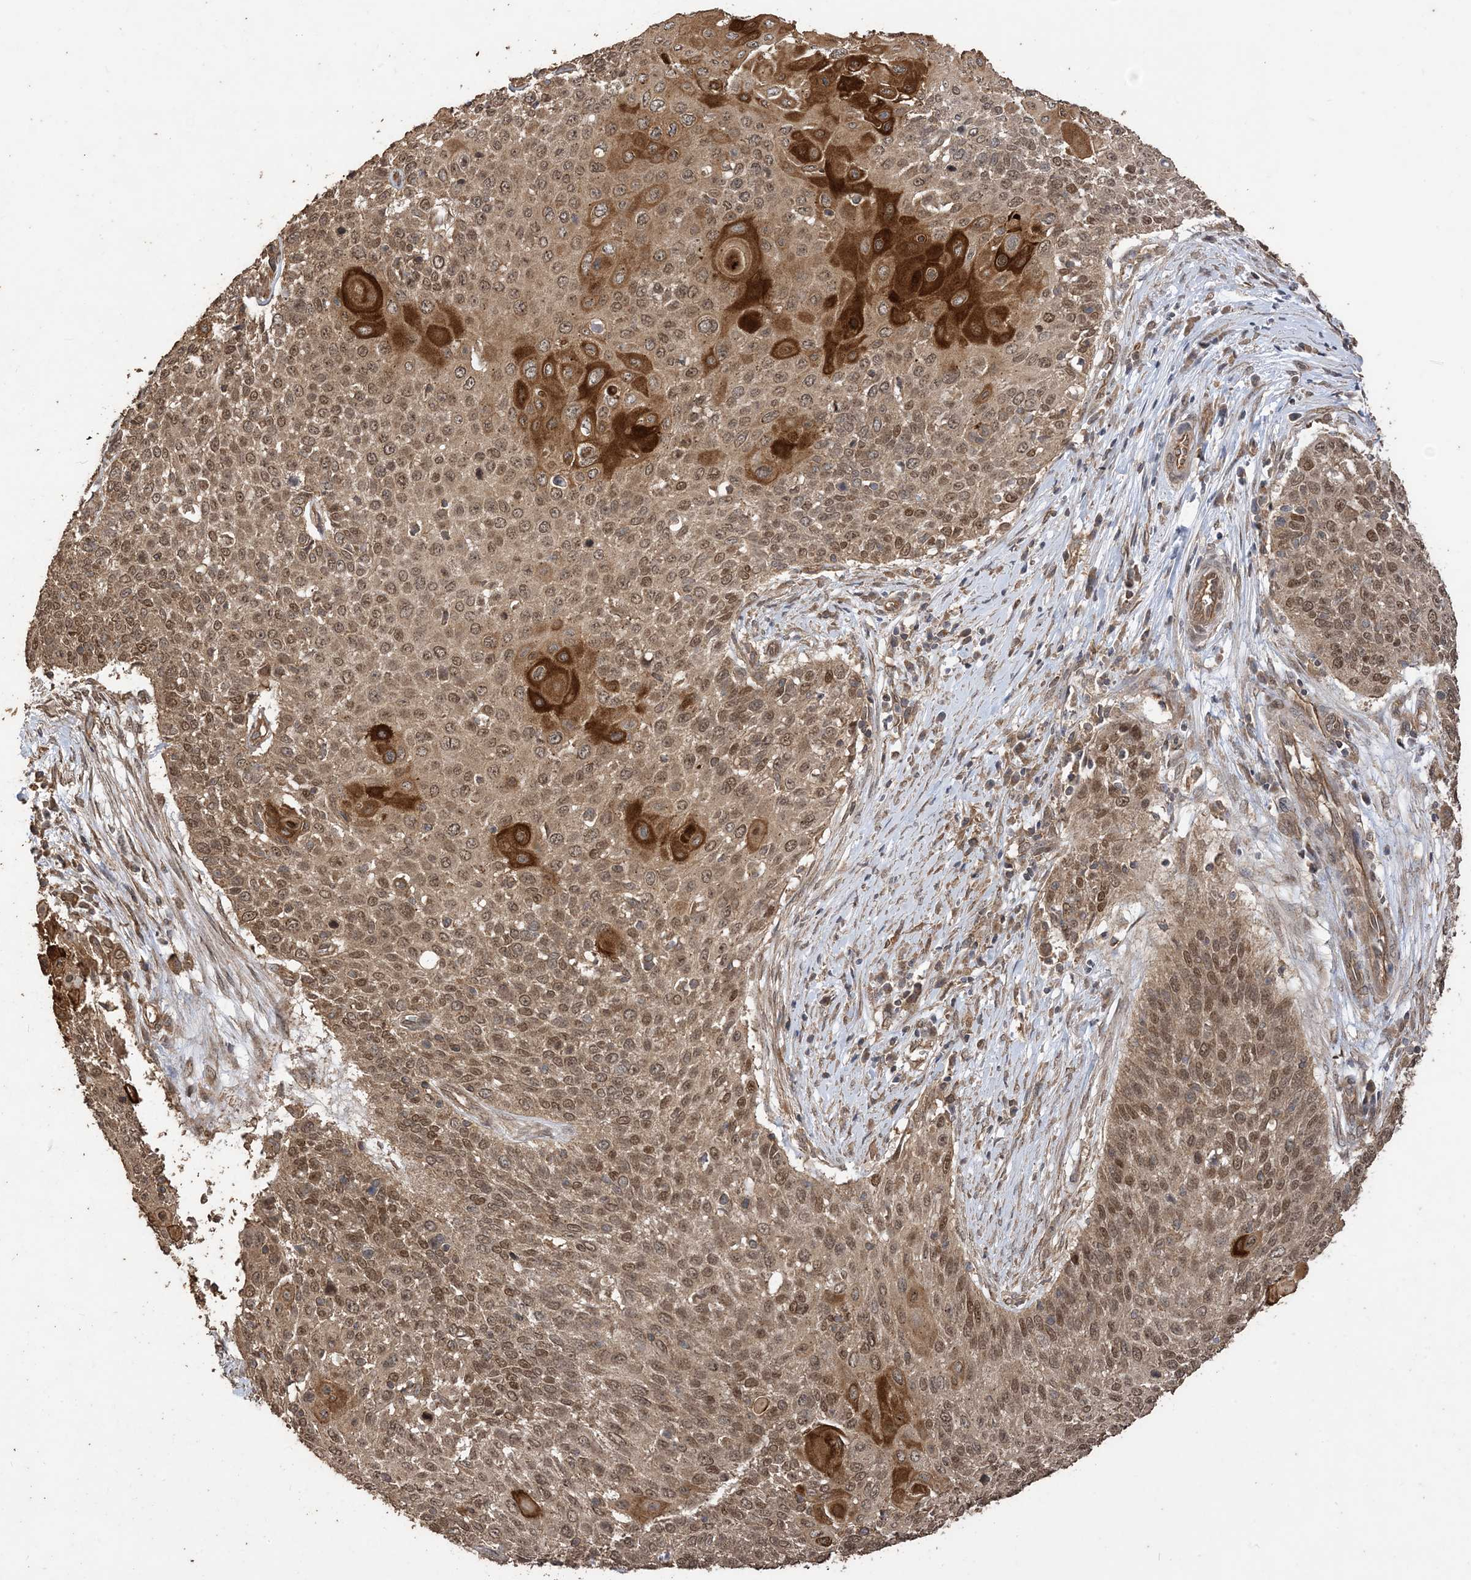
{"staining": {"intensity": "moderate", "quantity": ">75%", "location": "cytoplasmic/membranous,nuclear"}, "tissue": "cervical cancer", "cell_type": "Tumor cells", "image_type": "cancer", "snomed": [{"axis": "morphology", "description": "Squamous cell carcinoma, NOS"}, {"axis": "topography", "description": "Cervix"}], "caption": "Immunohistochemical staining of cervical squamous cell carcinoma demonstrates medium levels of moderate cytoplasmic/membranous and nuclear positivity in approximately >75% of tumor cells. Nuclei are stained in blue.", "gene": "ZKSCAN5", "patient": {"sex": "female", "age": 39}}